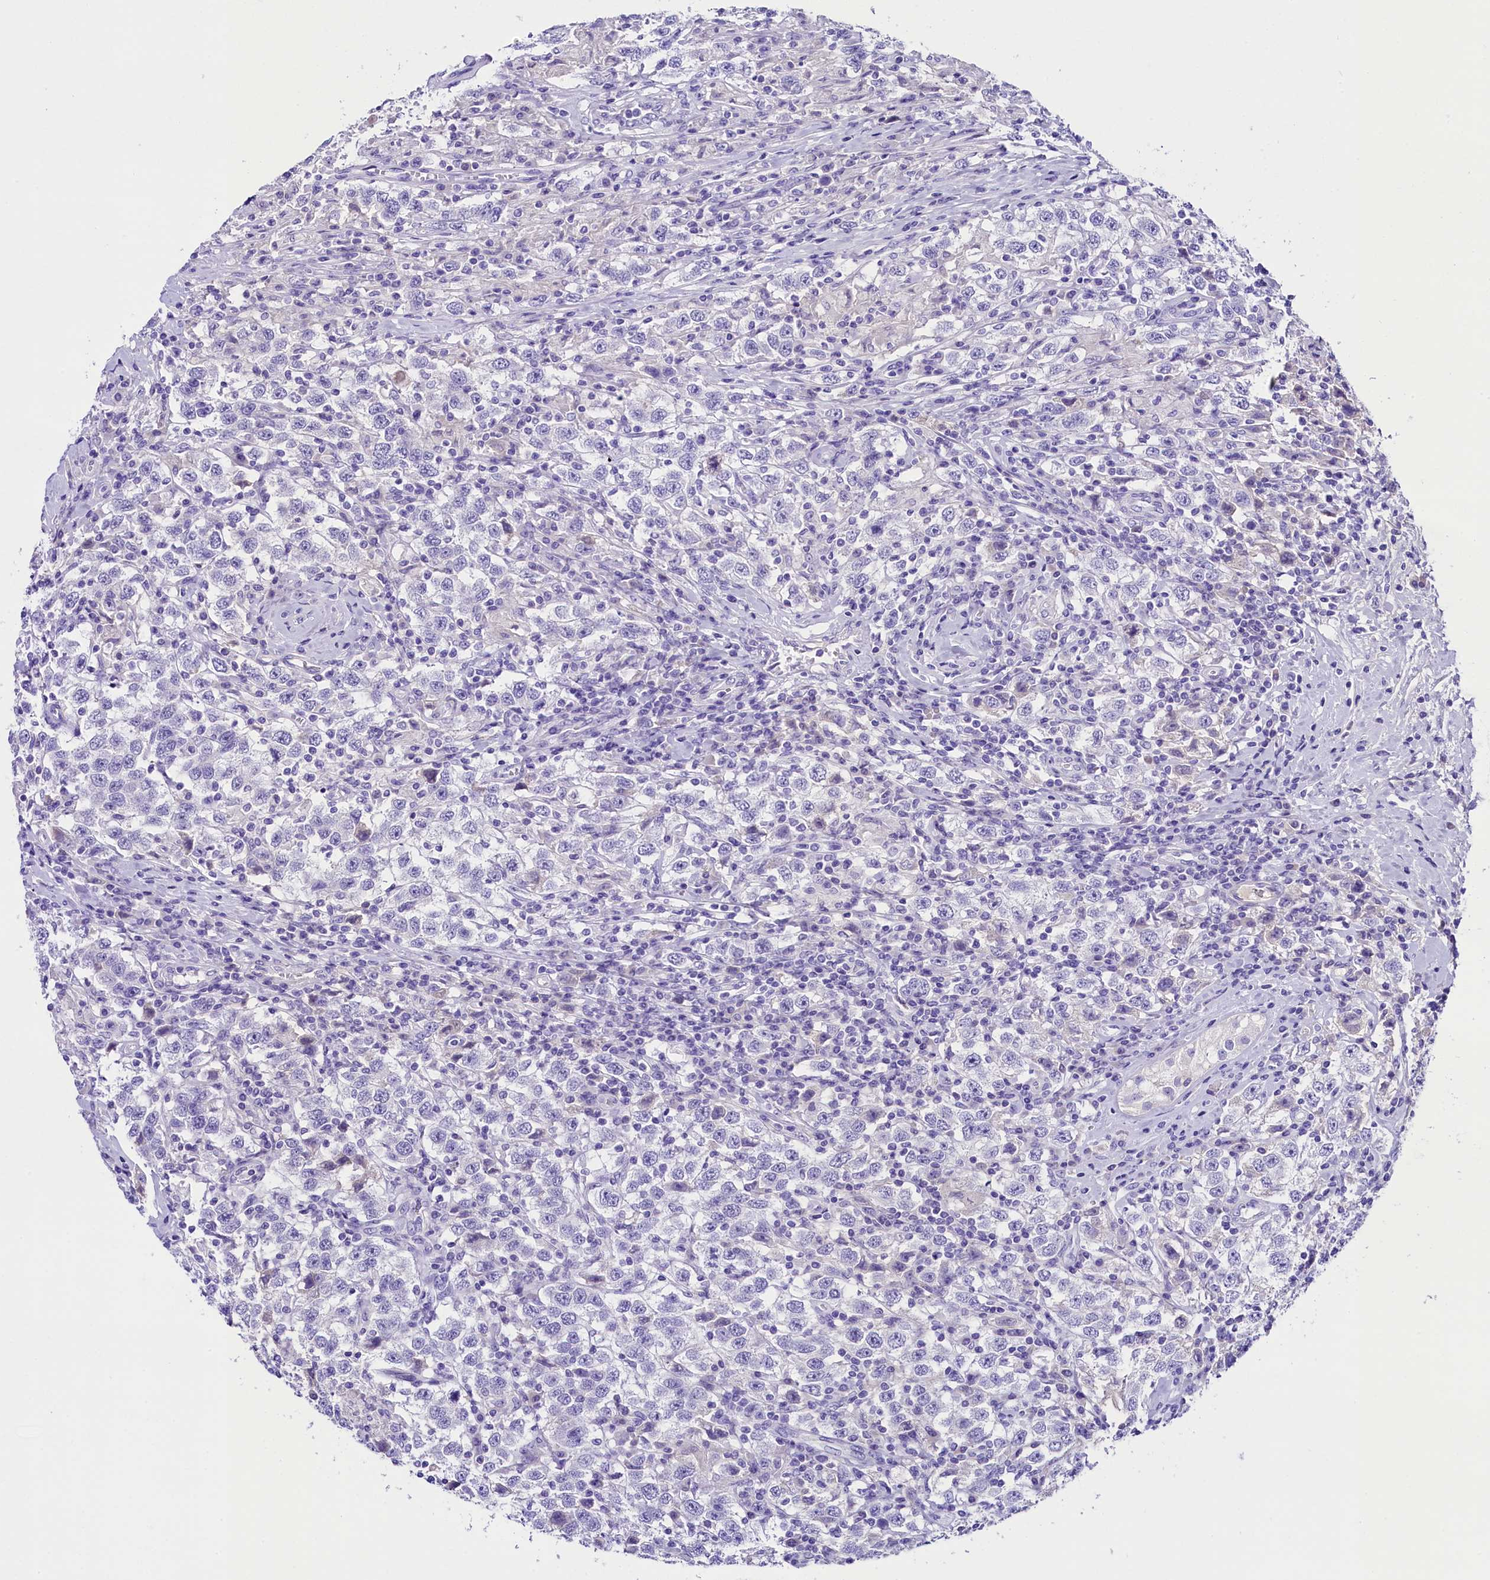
{"staining": {"intensity": "negative", "quantity": "none", "location": "none"}, "tissue": "testis cancer", "cell_type": "Tumor cells", "image_type": "cancer", "snomed": [{"axis": "morphology", "description": "Seminoma, NOS"}, {"axis": "topography", "description": "Testis"}], "caption": "DAB immunohistochemical staining of testis cancer displays no significant expression in tumor cells.", "gene": "SKIDA1", "patient": {"sex": "male", "age": 41}}